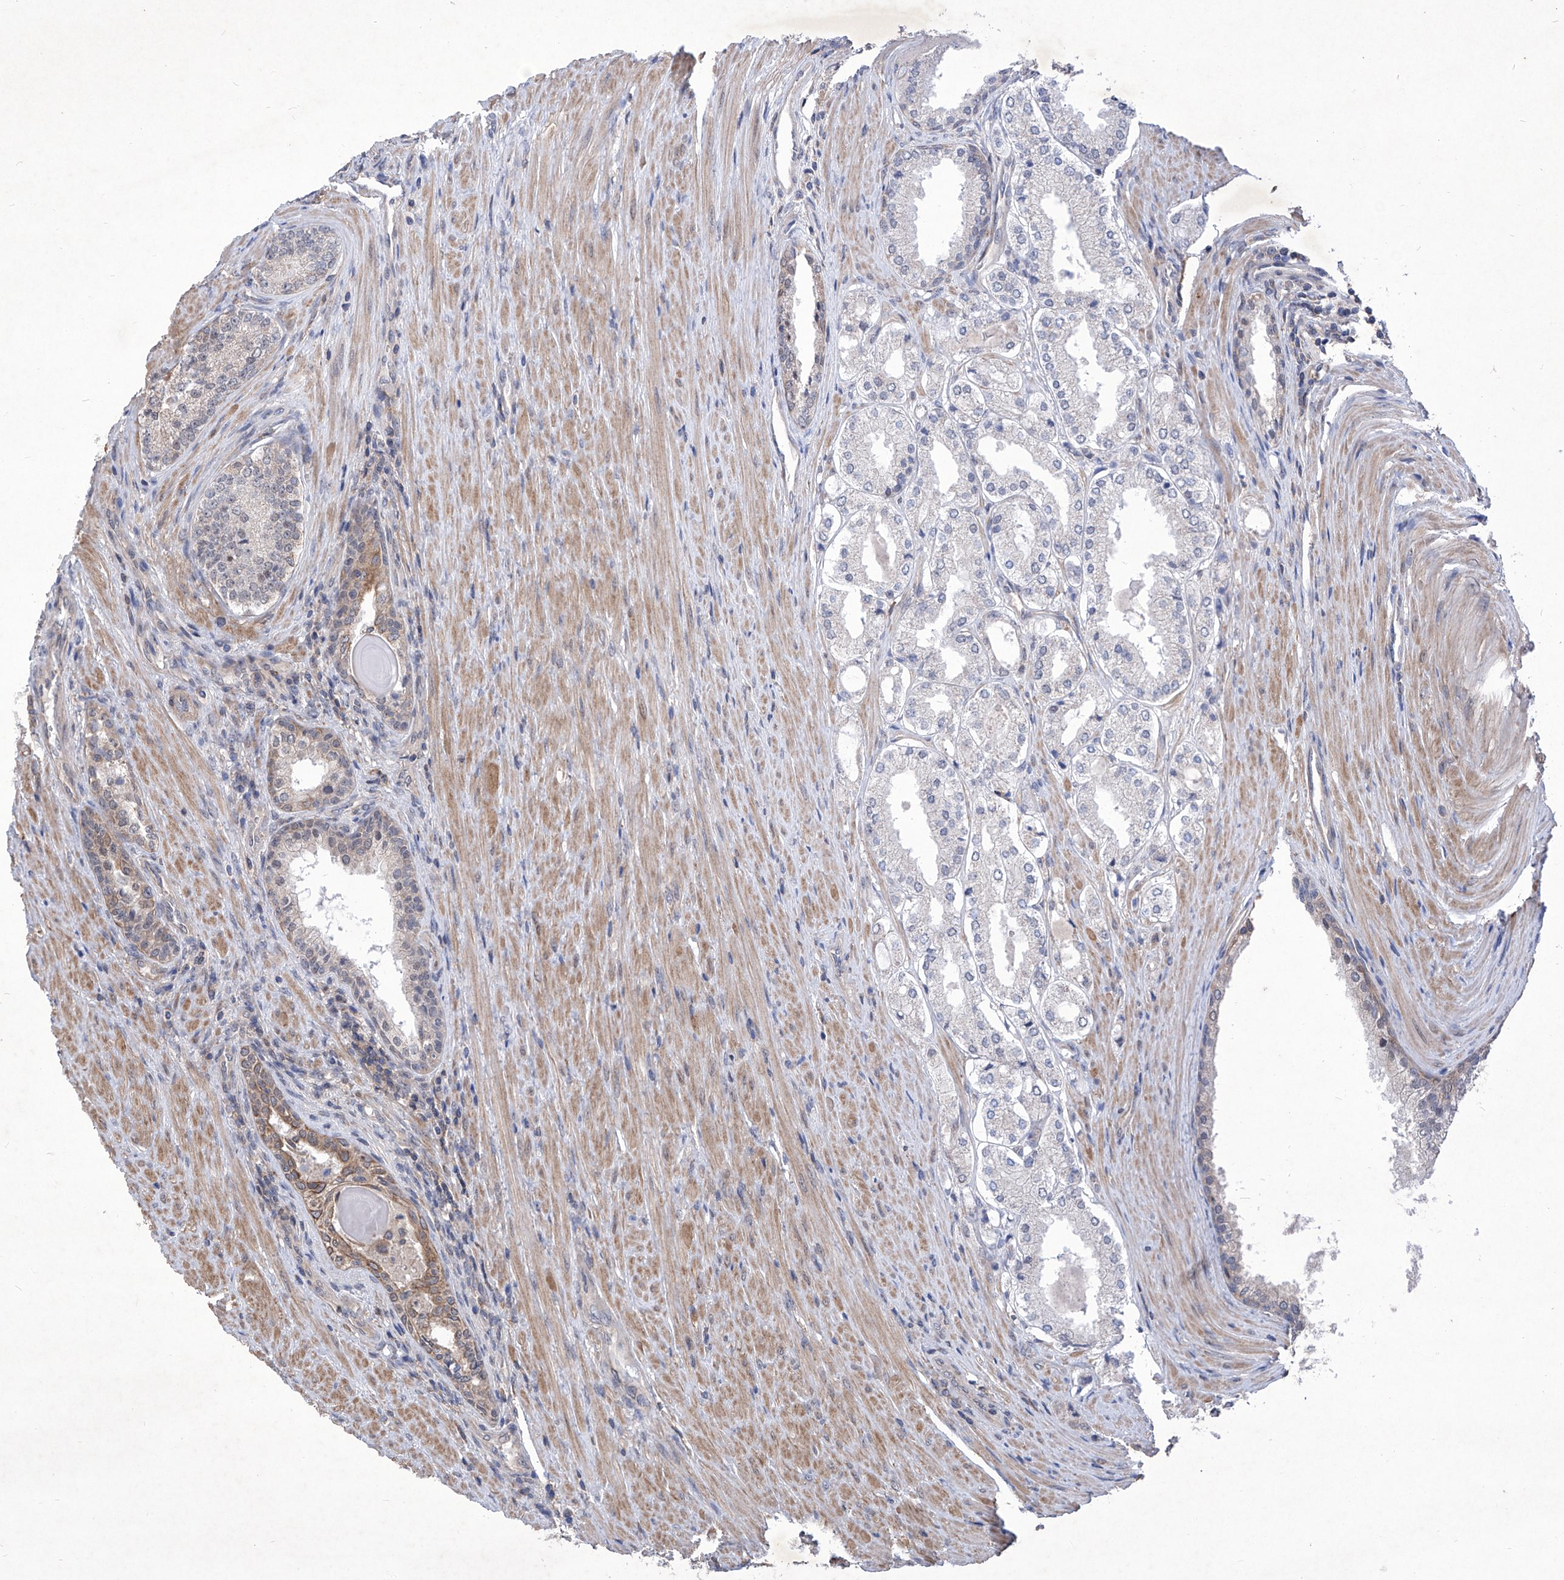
{"staining": {"intensity": "negative", "quantity": "none", "location": "none"}, "tissue": "prostate cancer", "cell_type": "Tumor cells", "image_type": "cancer", "snomed": [{"axis": "morphology", "description": "Adenocarcinoma, High grade"}, {"axis": "topography", "description": "Prostate"}], "caption": "Immunohistochemical staining of prostate cancer (high-grade adenocarcinoma) displays no significant staining in tumor cells.", "gene": "KIFC2", "patient": {"sex": "male", "age": 60}}